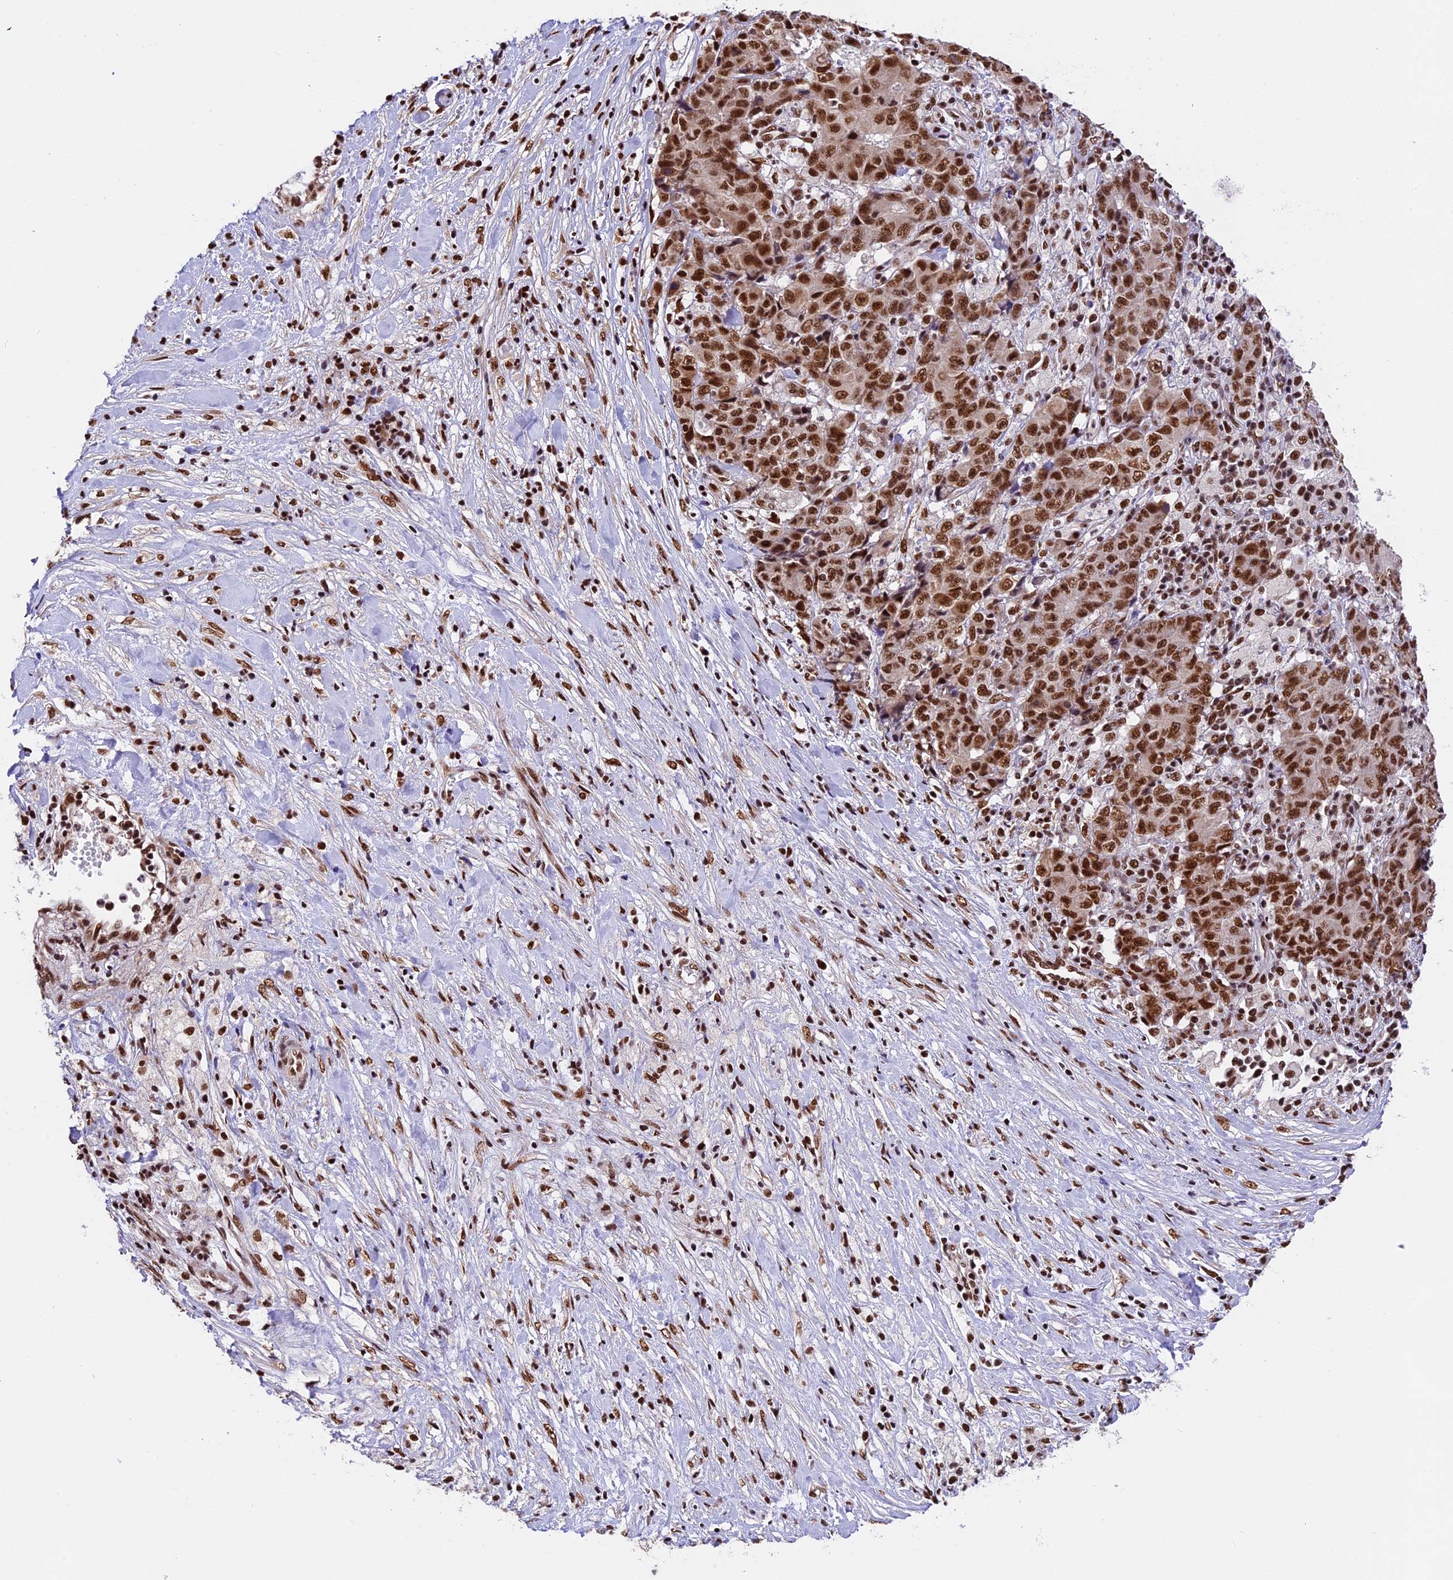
{"staining": {"intensity": "strong", "quantity": ">75%", "location": "nuclear"}, "tissue": "ovarian cancer", "cell_type": "Tumor cells", "image_type": "cancer", "snomed": [{"axis": "morphology", "description": "Carcinoma, endometroid"}, {"axis": "topography", "description": "Ovary"}], "caption": "Immunohistochemistry micrograph of neoplastic tissue: human ovarian endometroid carcinoma stained using immunohistochemistry (IHC) exhibits high levels of strong protein expression localized specifically in the nuclear of tumor cells, appearing as a nuclear brown color.", "gene": "RAMAC", "patient": {"sex": "female", "age": 42}}